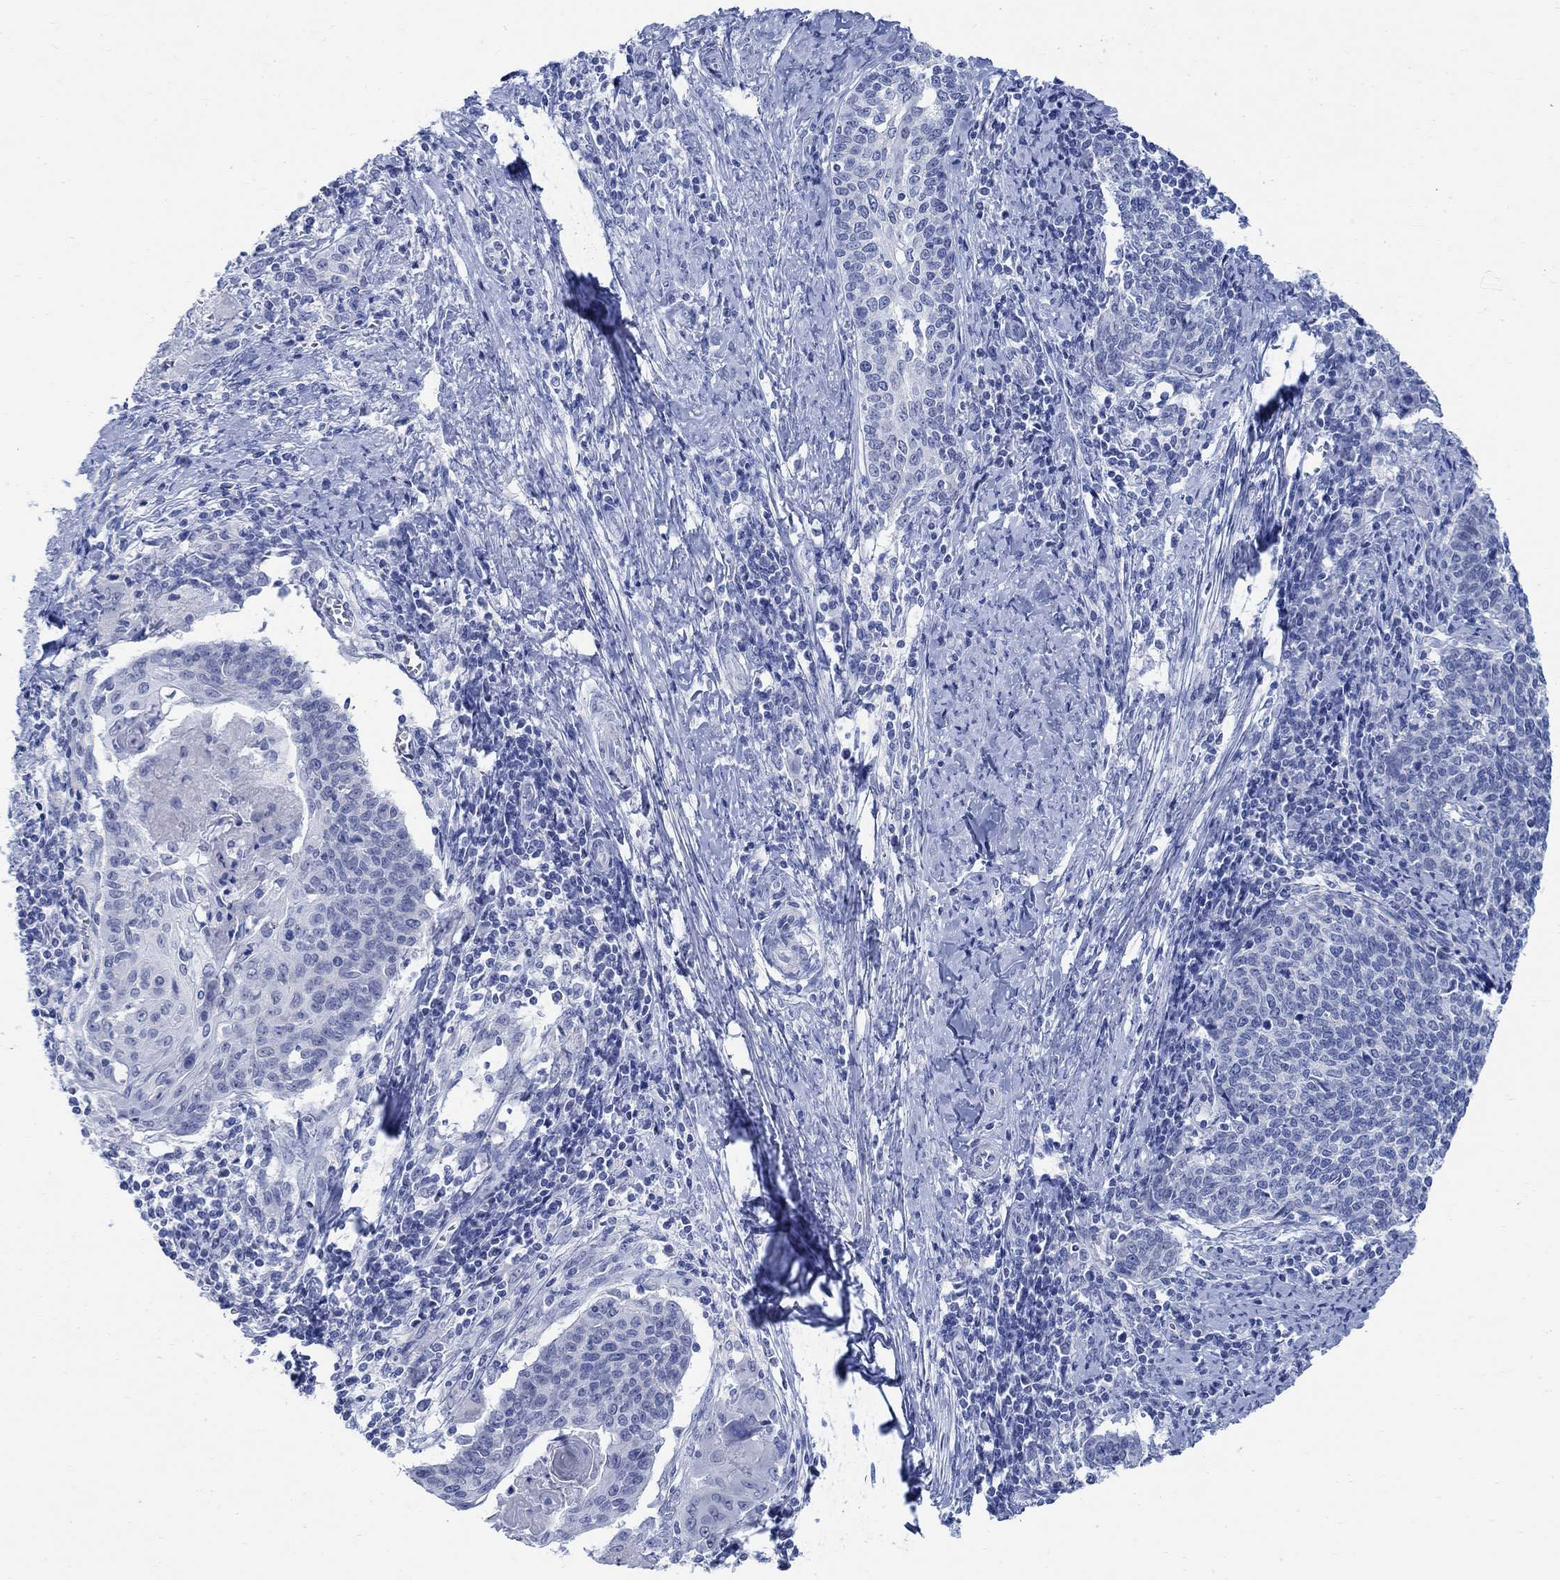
{"staining": {"intensity": "negative", "quantity": "none", "location": "none"}, "tissue": "cervical cancer", "cell_type": "Tumor cells", "image_type": "cancer", "snomed": [{"axis": "morphology", "description": "Squamous cell carcinoma, NOS"}, {"axis": "topography", "description": "Cervix"}], "caption": "Squamous cell carcinoma (cervical) stained for a protein using immunohistochemistry reveals no positivity tumor cells.", "gene": "CAMK2N1", "patient": {"sex": "female", "age": 39}}